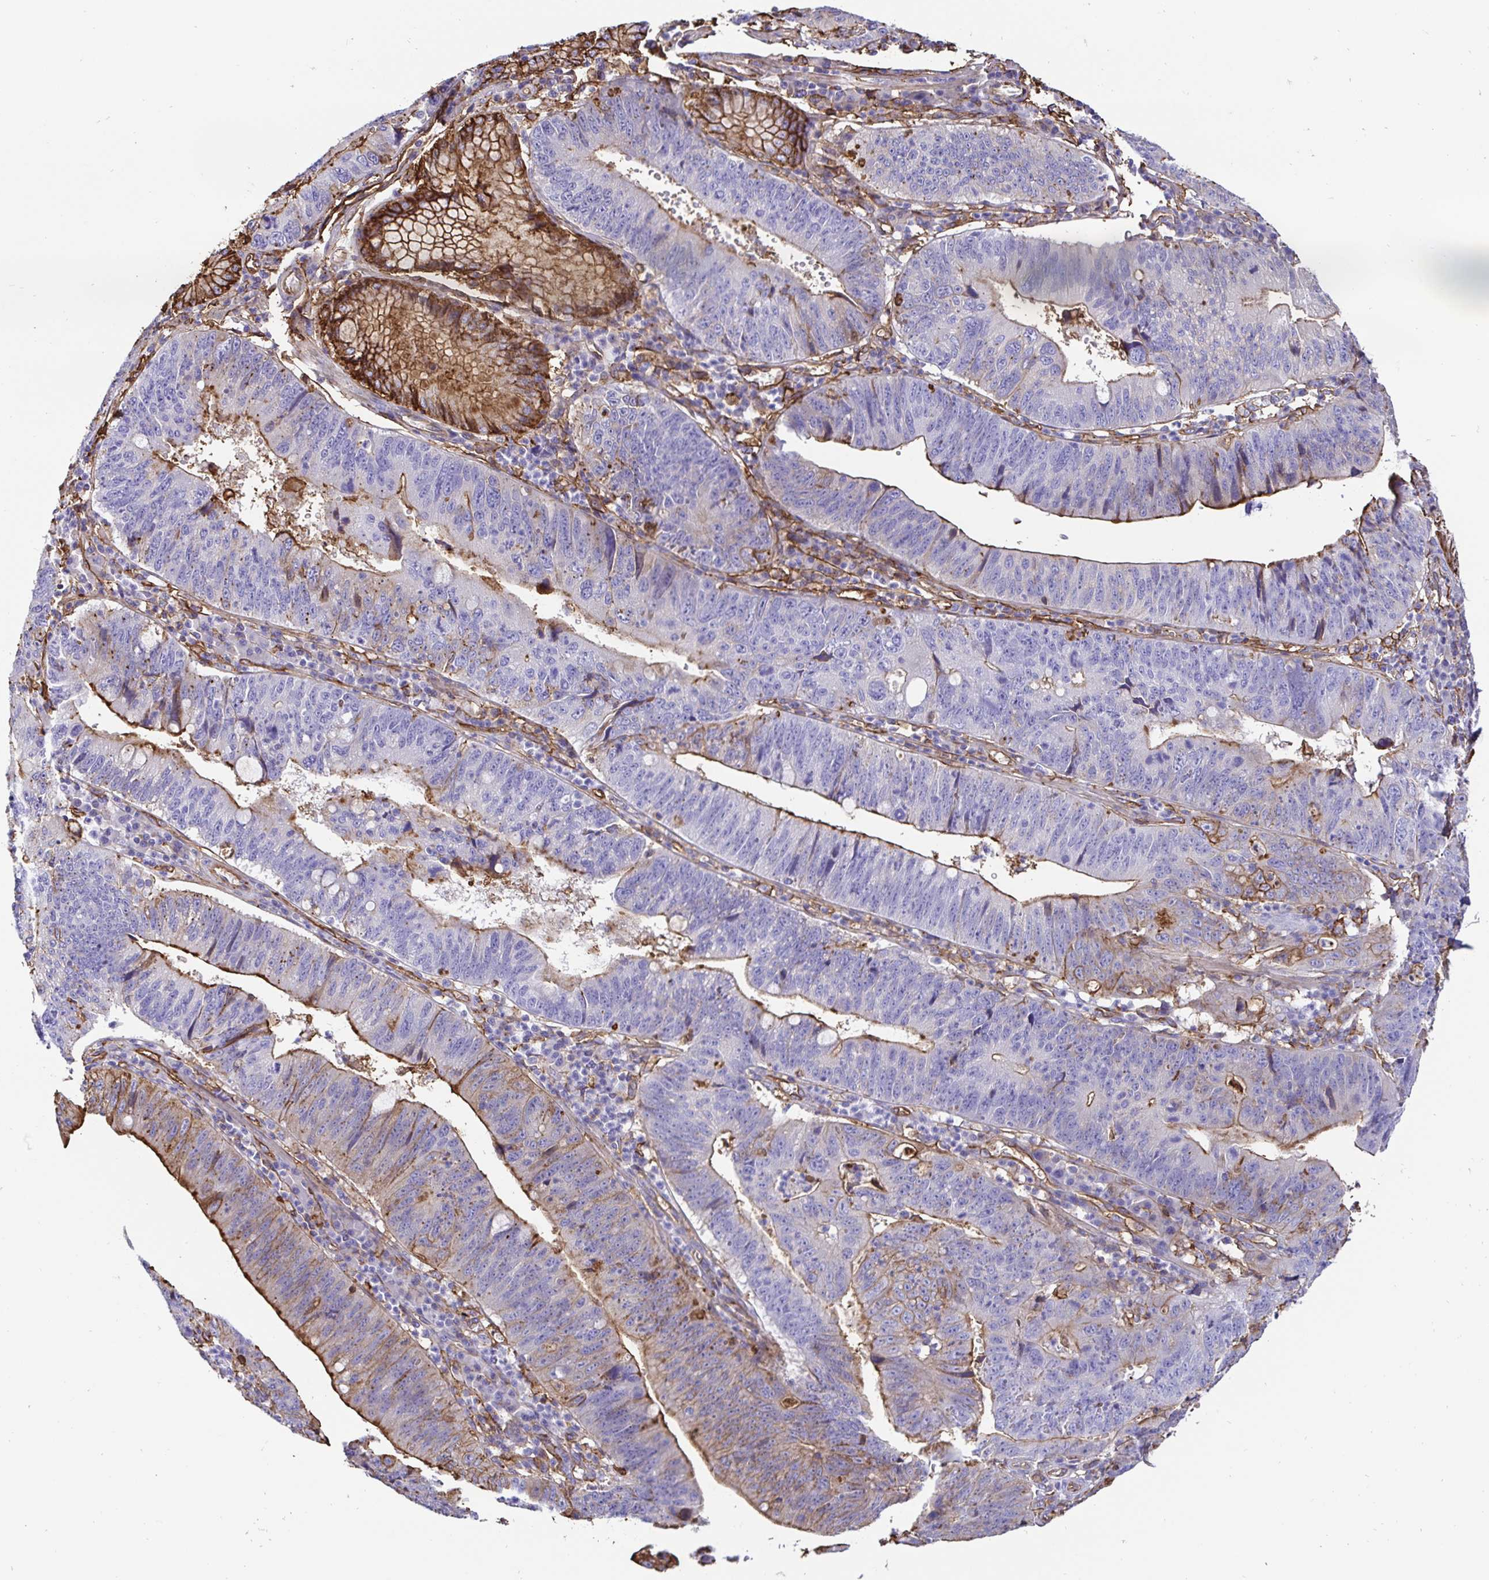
{"staining": {"intensity": "moderate", "quantity": "25%-75%", "location": "cytoplasmic/membranous"}, "tissue": "stomach cancer", "cell_type": "Tumor cells", "image_type": "cancer", "snomed": [{"axis": "morphology", "description": "Adenocarcinoma, NOS"}, {"axis": "topography", "description": "Stomach"}], "caption": "Protein expression analysis of human stomach adenocarcinoma reveals moderate cytoplasmic/membranous staining in approximately 25%-75% of tumor cells.", "gene": "ANXA2", "patient": {"sex": "male", "age": 59}}